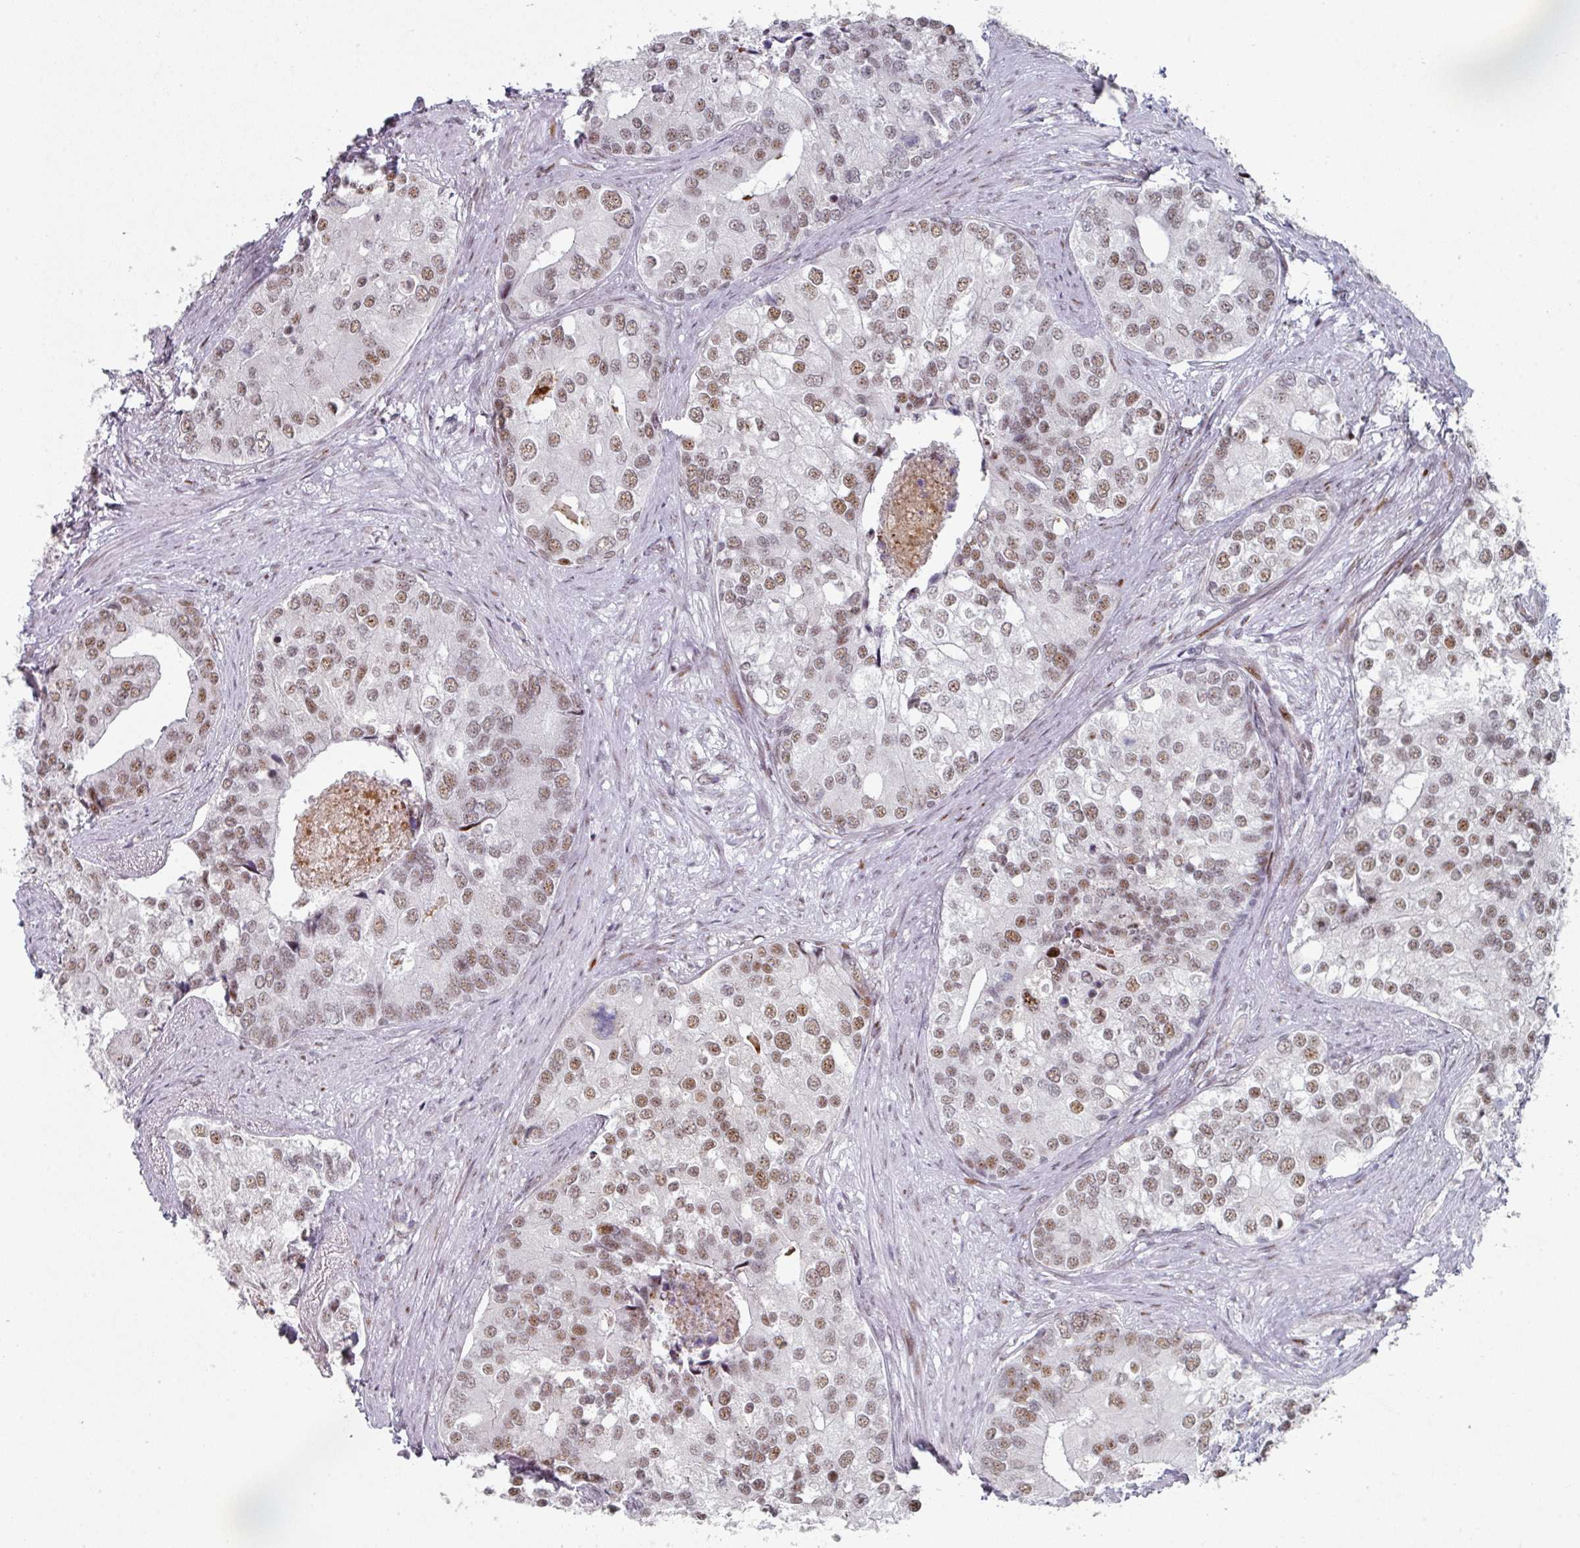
{"staining": {"intensity": "moderate", "quantity": ">75%", "location": "nuclear"}, "tissue": "prostate cancer", "cell_type": "Tumor cells", "image_type": "cancer", "snomed": [{"axis": "morphology", "description": "Adenocarcinoma, High grade"}, {"axis": "topography", "description": "Prostate"}], "caption": "A histopathology image showing moderate nuclear staining in approximately >75% of tumor cells in prostate adenocarcinoma (high-grade), as visualized by brown immunohistochemical staining.", "gene": "SF3B5", "patient": {"sex": "male", "age": 62}}